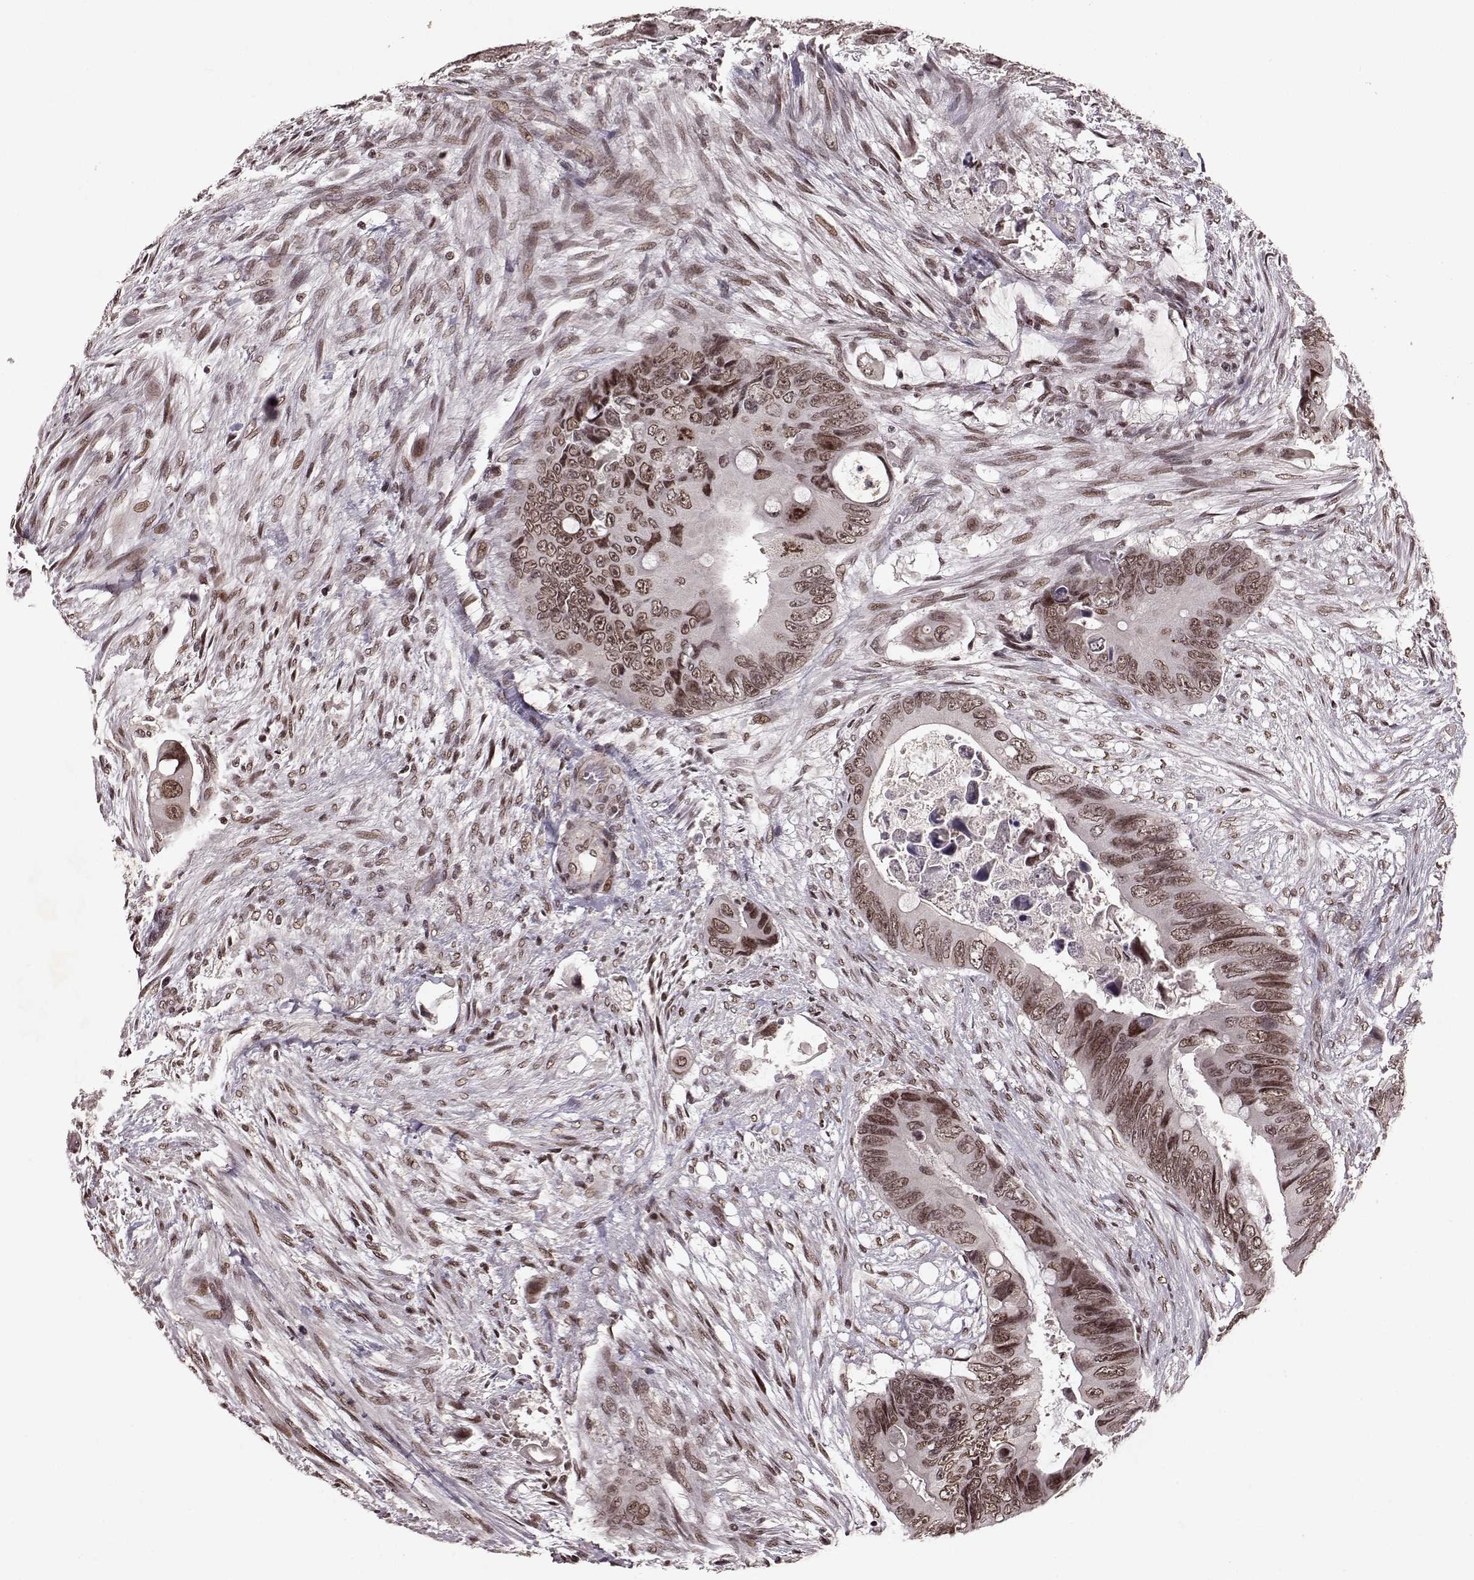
{"staining": {"intensity": "weak", "quantity": ">75%", "location": "nuclear"}, "tissue": "colorectal cancer", "cell_type": "Tumor cells", "image_type": "cancer", "snomed": [{"axis": "morphology", "description": "Adenocarcinoma, NOS"}, {"axis": "topography", "description": "Rectum"}], "caption": "Adenocarcinoma (colorectal) stained with a brown dye reveals weak nuclear positive staining in approximately >75% of tumor cells.", "gene": "RRAGD", "patient": {"sex": "male", "age": 63}}